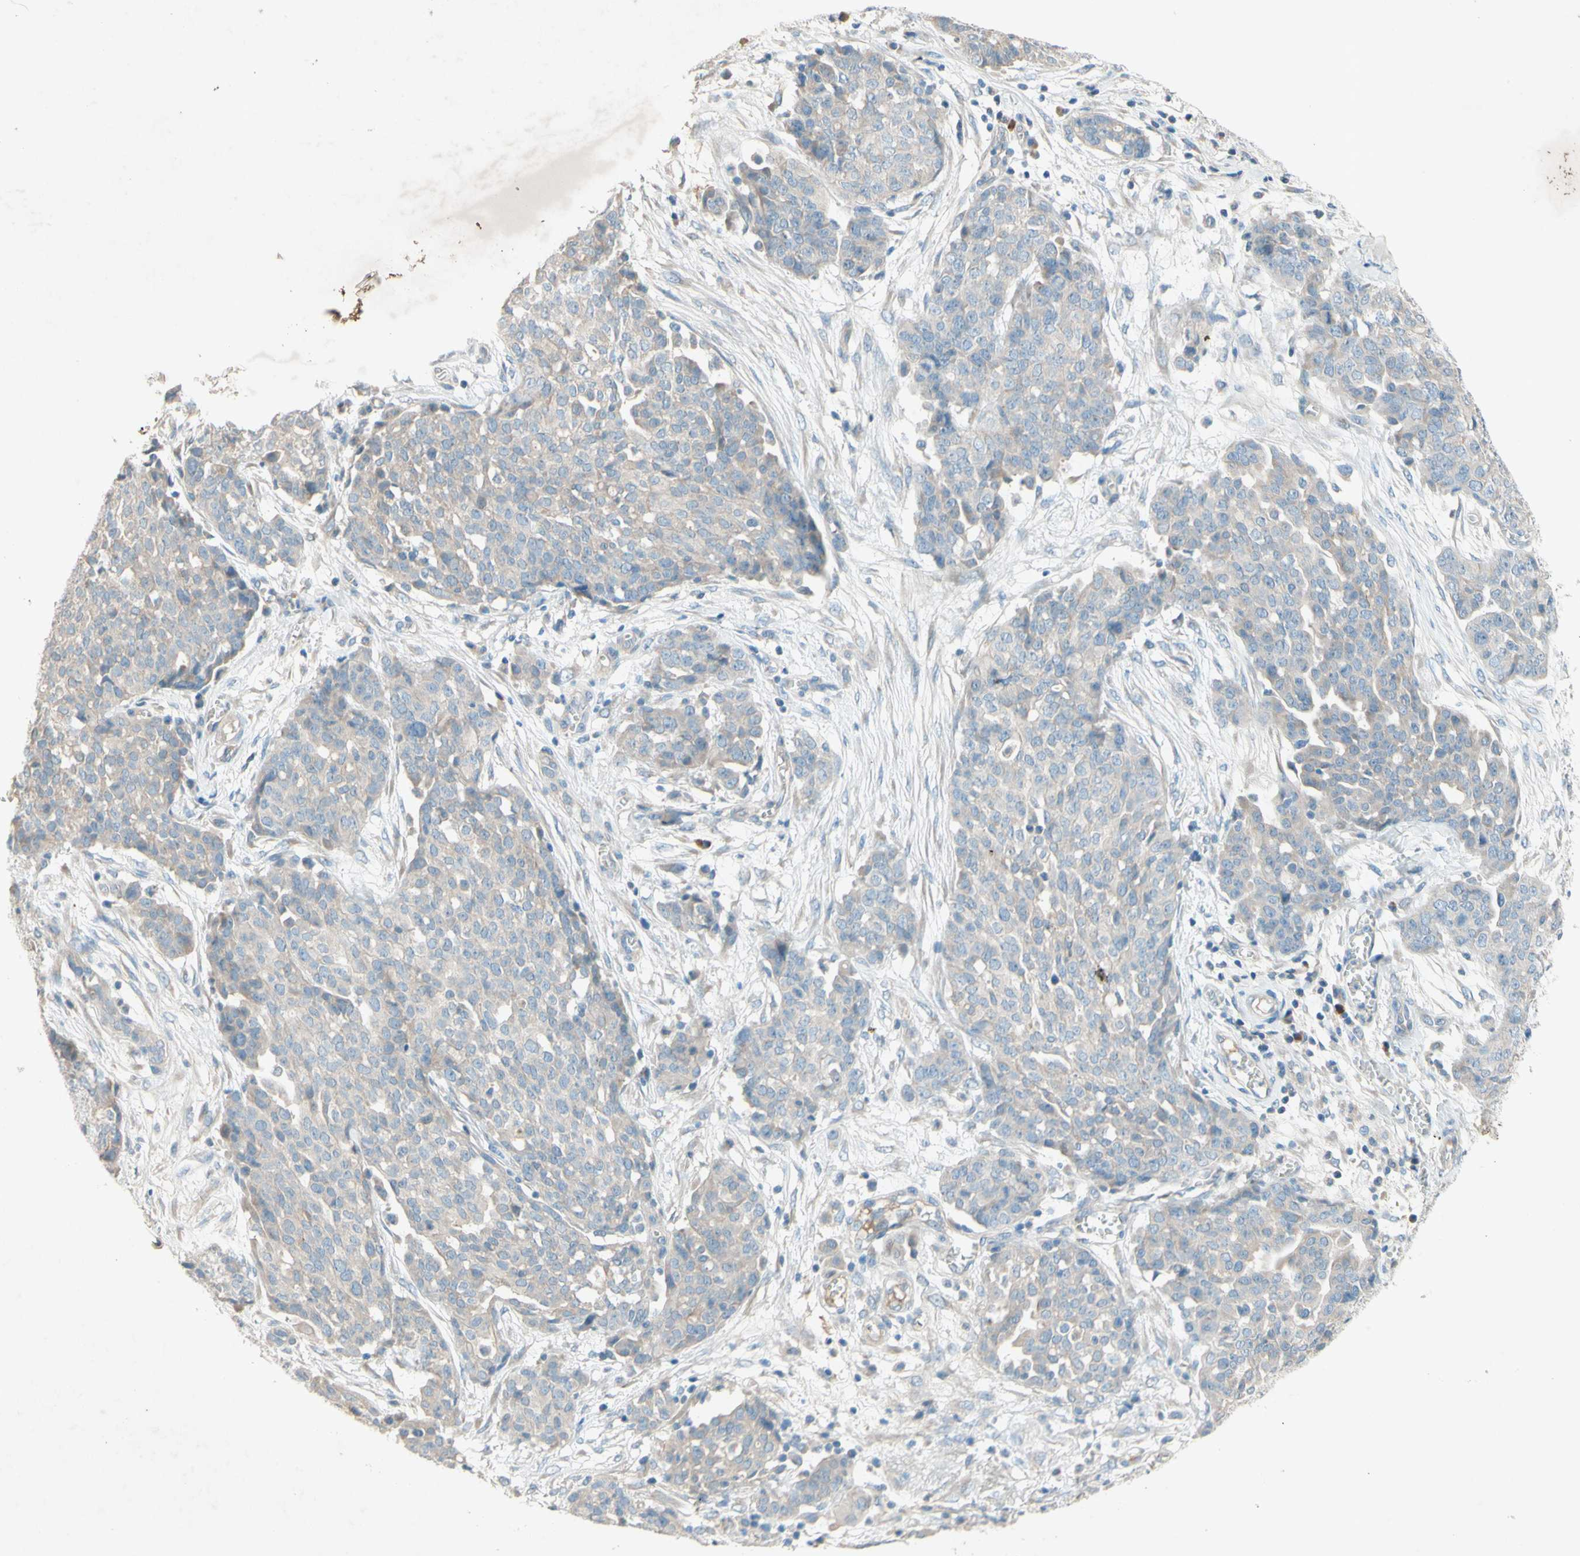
{"staining": {"intensity": "weak", "quantity": "25%-75%", "location": "cytoplasmic/membranous"}, "tissue": "ovarian cancer", "cell_type": "Tumor cells", "image_type": "cancer", "snomed": [{"axis": "morphology", "description": "Cystadenocarcinoma, serous, NOS"}, {"axis": "topography", "description": "Soft tissue"}, {"axis": "topography", "description": "Ovary"}], "caption": "Immunohistochemical staining of human ovarian cancer exhibits low levels of weak cytoplasmic/membranous positivity in approximately 25%-75% of tumor cells.", "gene": "IL2", "patient": {"sex": "female", "age": 57}}